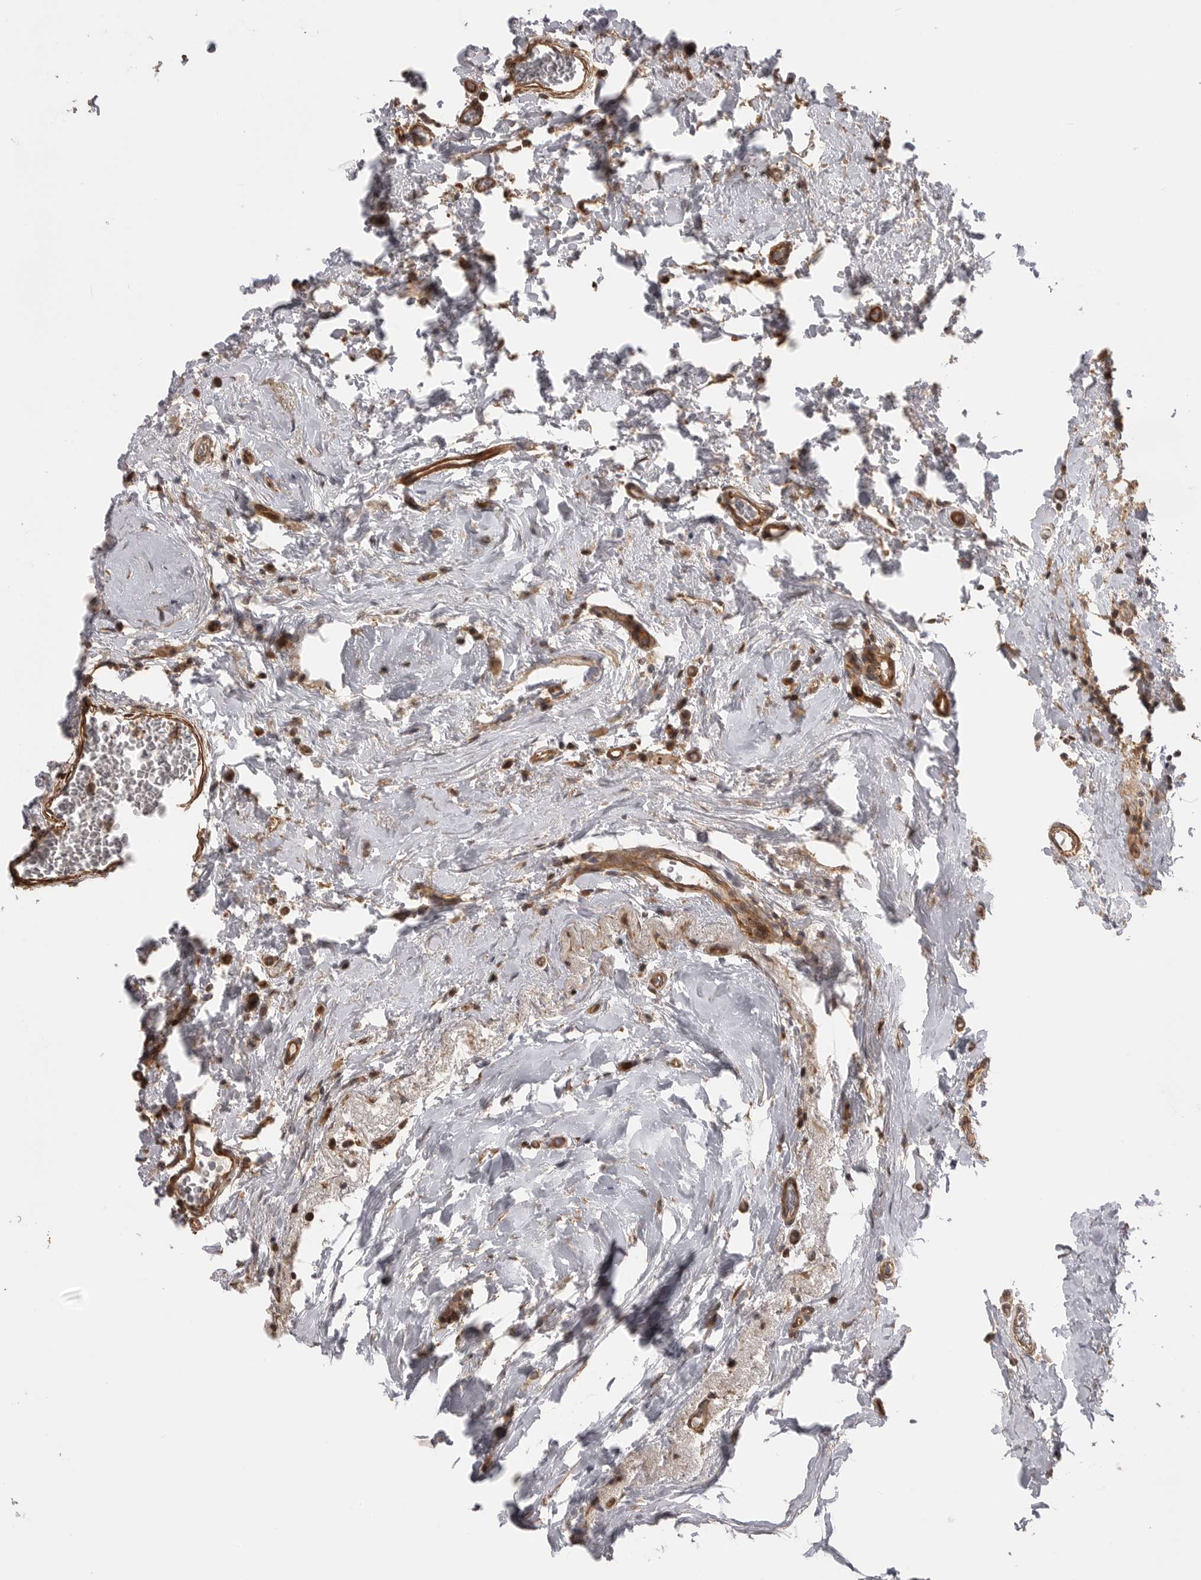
{"staining": {"intensity": "moderate", "quantity": ">75%", "location": "cytoplasmic/membranous"}, "tissue": "breast cancer", "cell_type": "Tumor cells", "image_type": "cancer", "snomed": [{"axis": "morphology", "description": "Duct carcinoma"}, {"axis": "topography", "description": "Breast"}], "caption": "Protein expression analysis of breast cancer demonstrates moderate cytoplasmic/membranous expression in about >75% of tumor cells.", "gene": "TRIM56", "patient": {"sex": "female", "age": 62}}